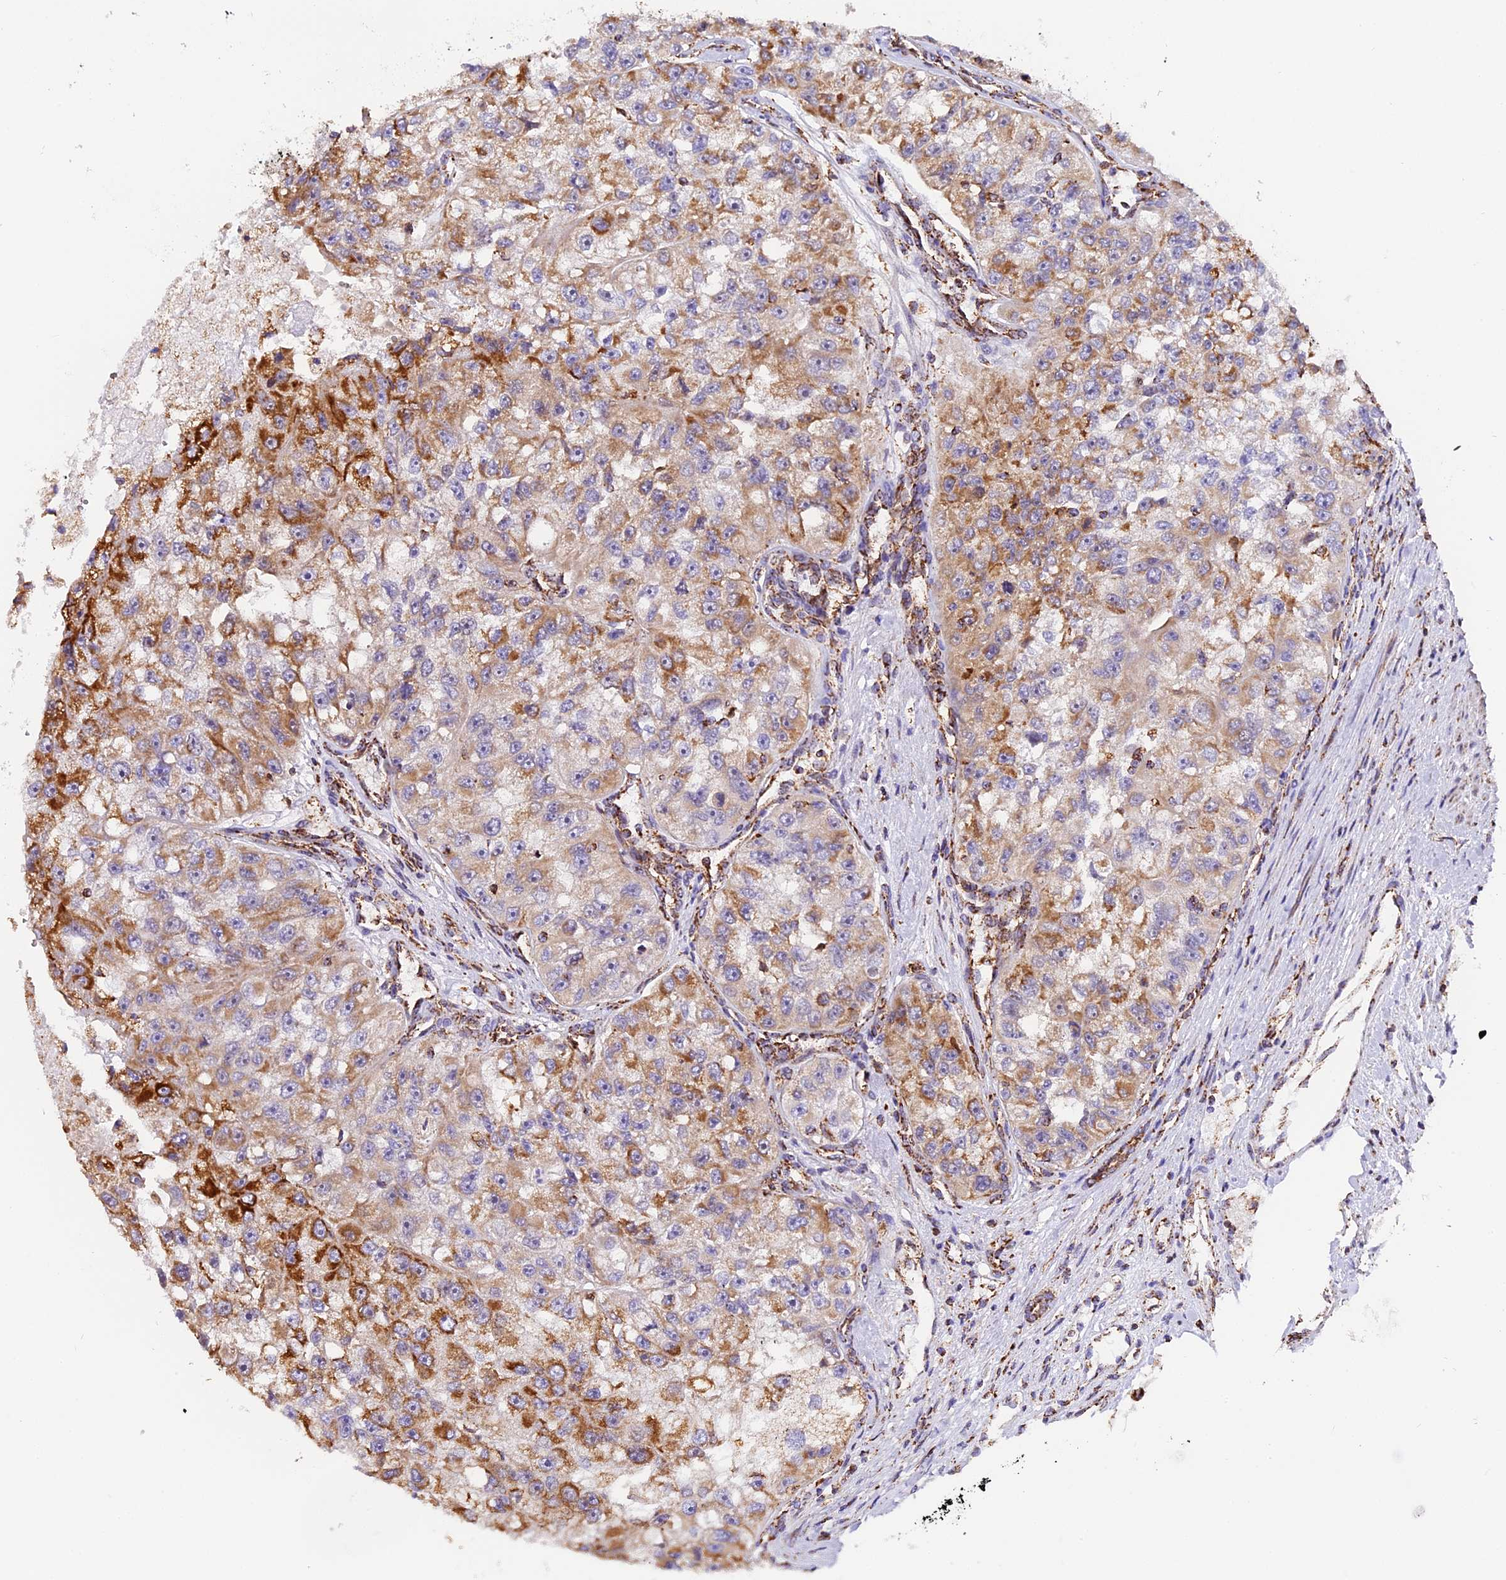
{"staining": {"intensity": "strong", "quantity": "25%-75%", "location": "cytoplasmic/membranous"}, "tissue": "renal cancer", "cell_type": "Tumor cells", "image_type": "cancer", "snomed": [{"axis": "morphology", "description": "Adenocarcinoma, NOS"}, {"axis": "topography", "description": "Kidney"}], "caption": "Human renal cancer (adenocarcinoma) stained with a protein marker exhibits strong staining in tumor cells.", "gene": "NDUFA8", "patient": {"sex": "male", "age": 63}}